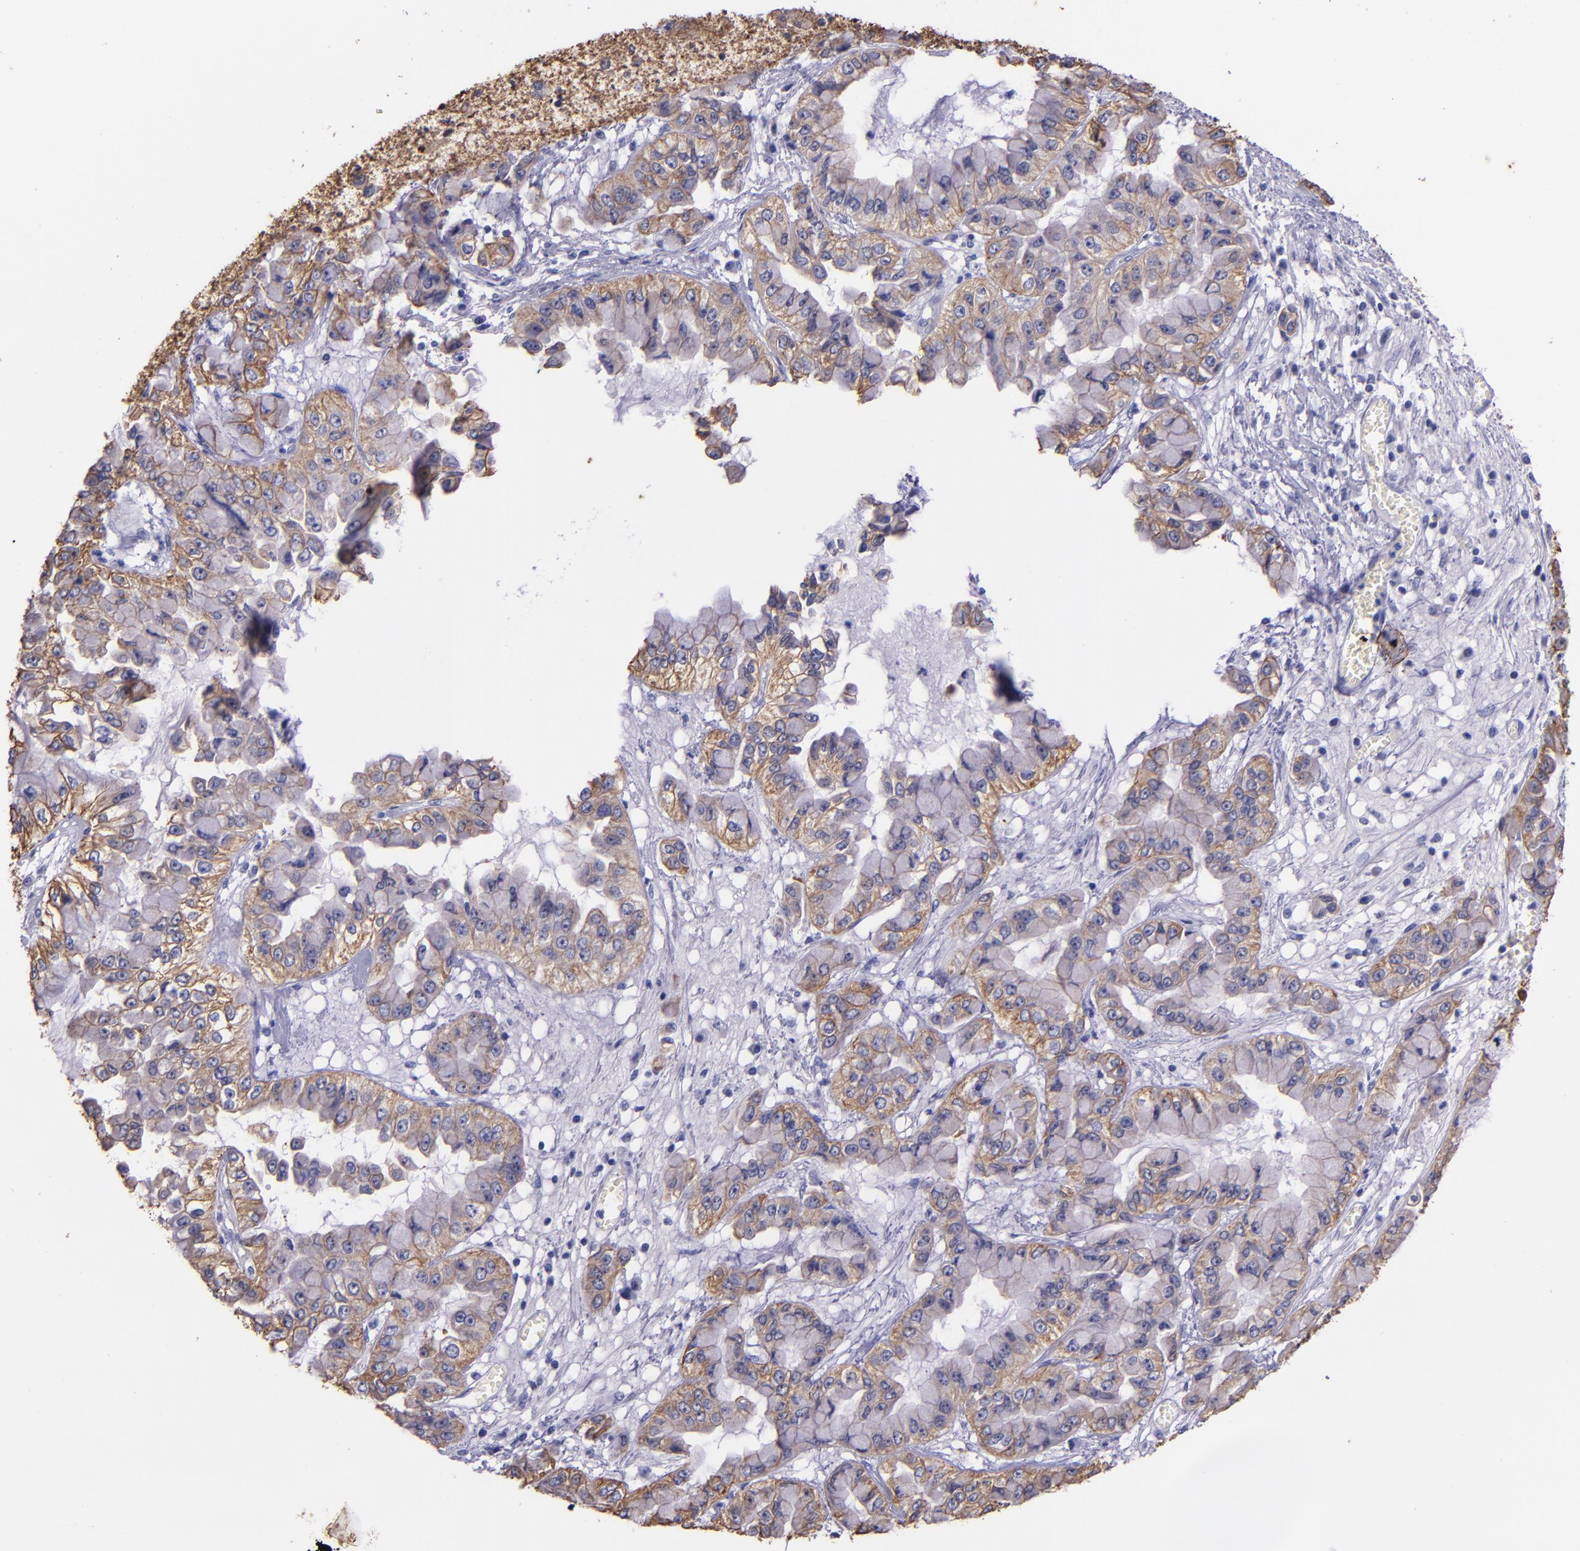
{"staining": {"intensity": "moderate", "quantity": ">75%", "location": "cytoplasmic/membranous"}, "tissue": "liver cancer", "cell_type": "Tumor cells", "image_type": "cancer", "snomed": [{"axis": "morphology", "description": "Cholangiocarcinoma"}, {"axis": "topography", "description": "Liver"}], "caption": "Immunohistochemistry (IHC) of liver cancer (cholangiocarcinoma) displays medium levels of moderate cytoplasmic/membranous staining in approximately >75% of tumor cells.", "gene": "KRT4", "patient": {"sex": "female", "age": 79}}